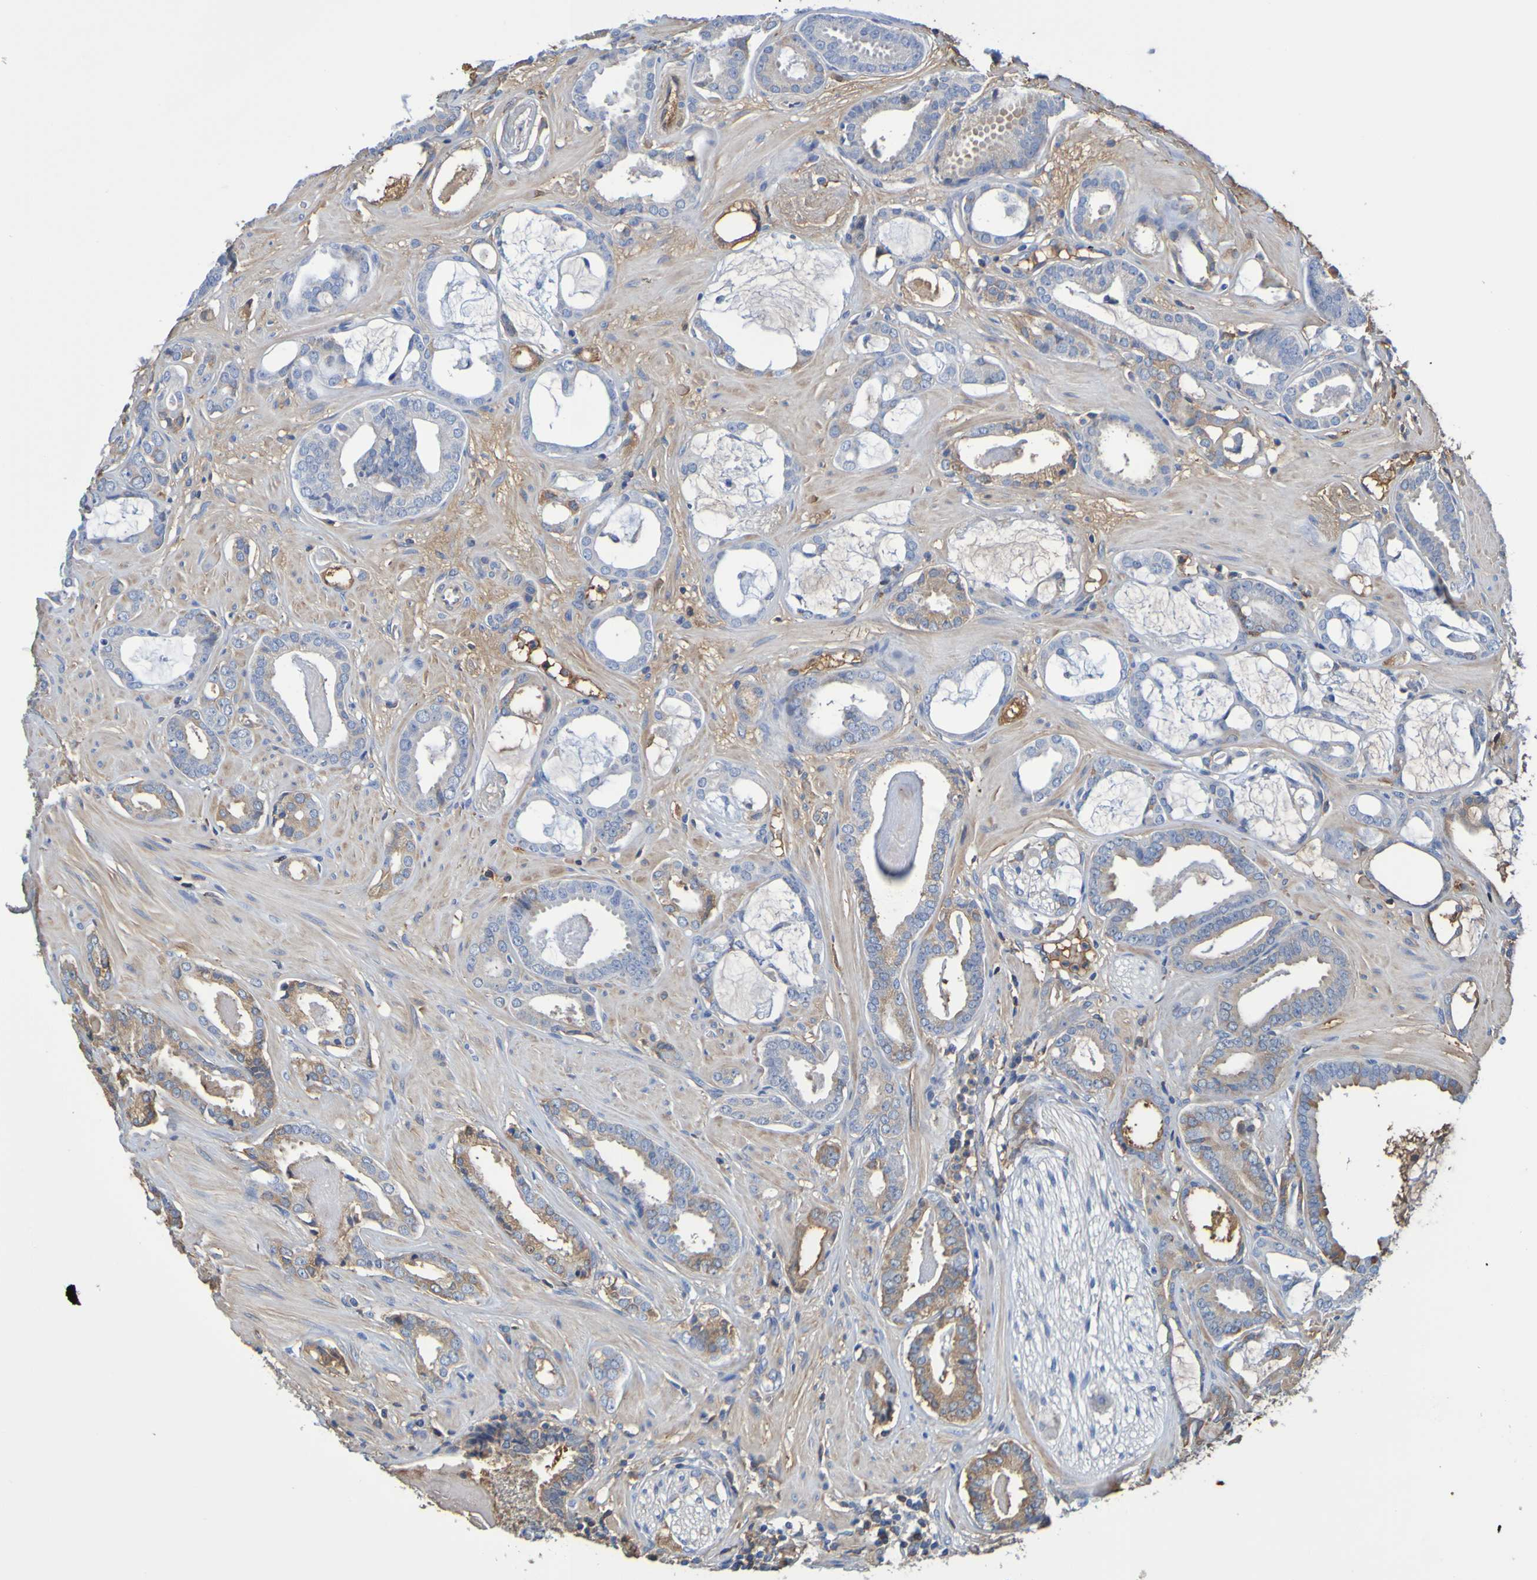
{"staining": {"intensity": "moderate", "quantity": "<25%", "location": "cytoplasmic/membranous"}, "tissue": "prostate cancer", "cell_type": "Tumor cells", "image_type": "cancer", "snomed": [{"axis": "morphology", "description": "Adenocarcinoma, Low grade"}, {"axis": "topography", "description": "Prostate"}], "caption": "Immunohistochemistry (IHC) (DAB) staining of prostate cancer (adenocarcinoma (low-grade)) shows moderate cytoplasmic/membranous protein positivity in approximately <25% of tumor cells.", "gene": "GAB3", "patient": {"sex": "male", "age": 53}}